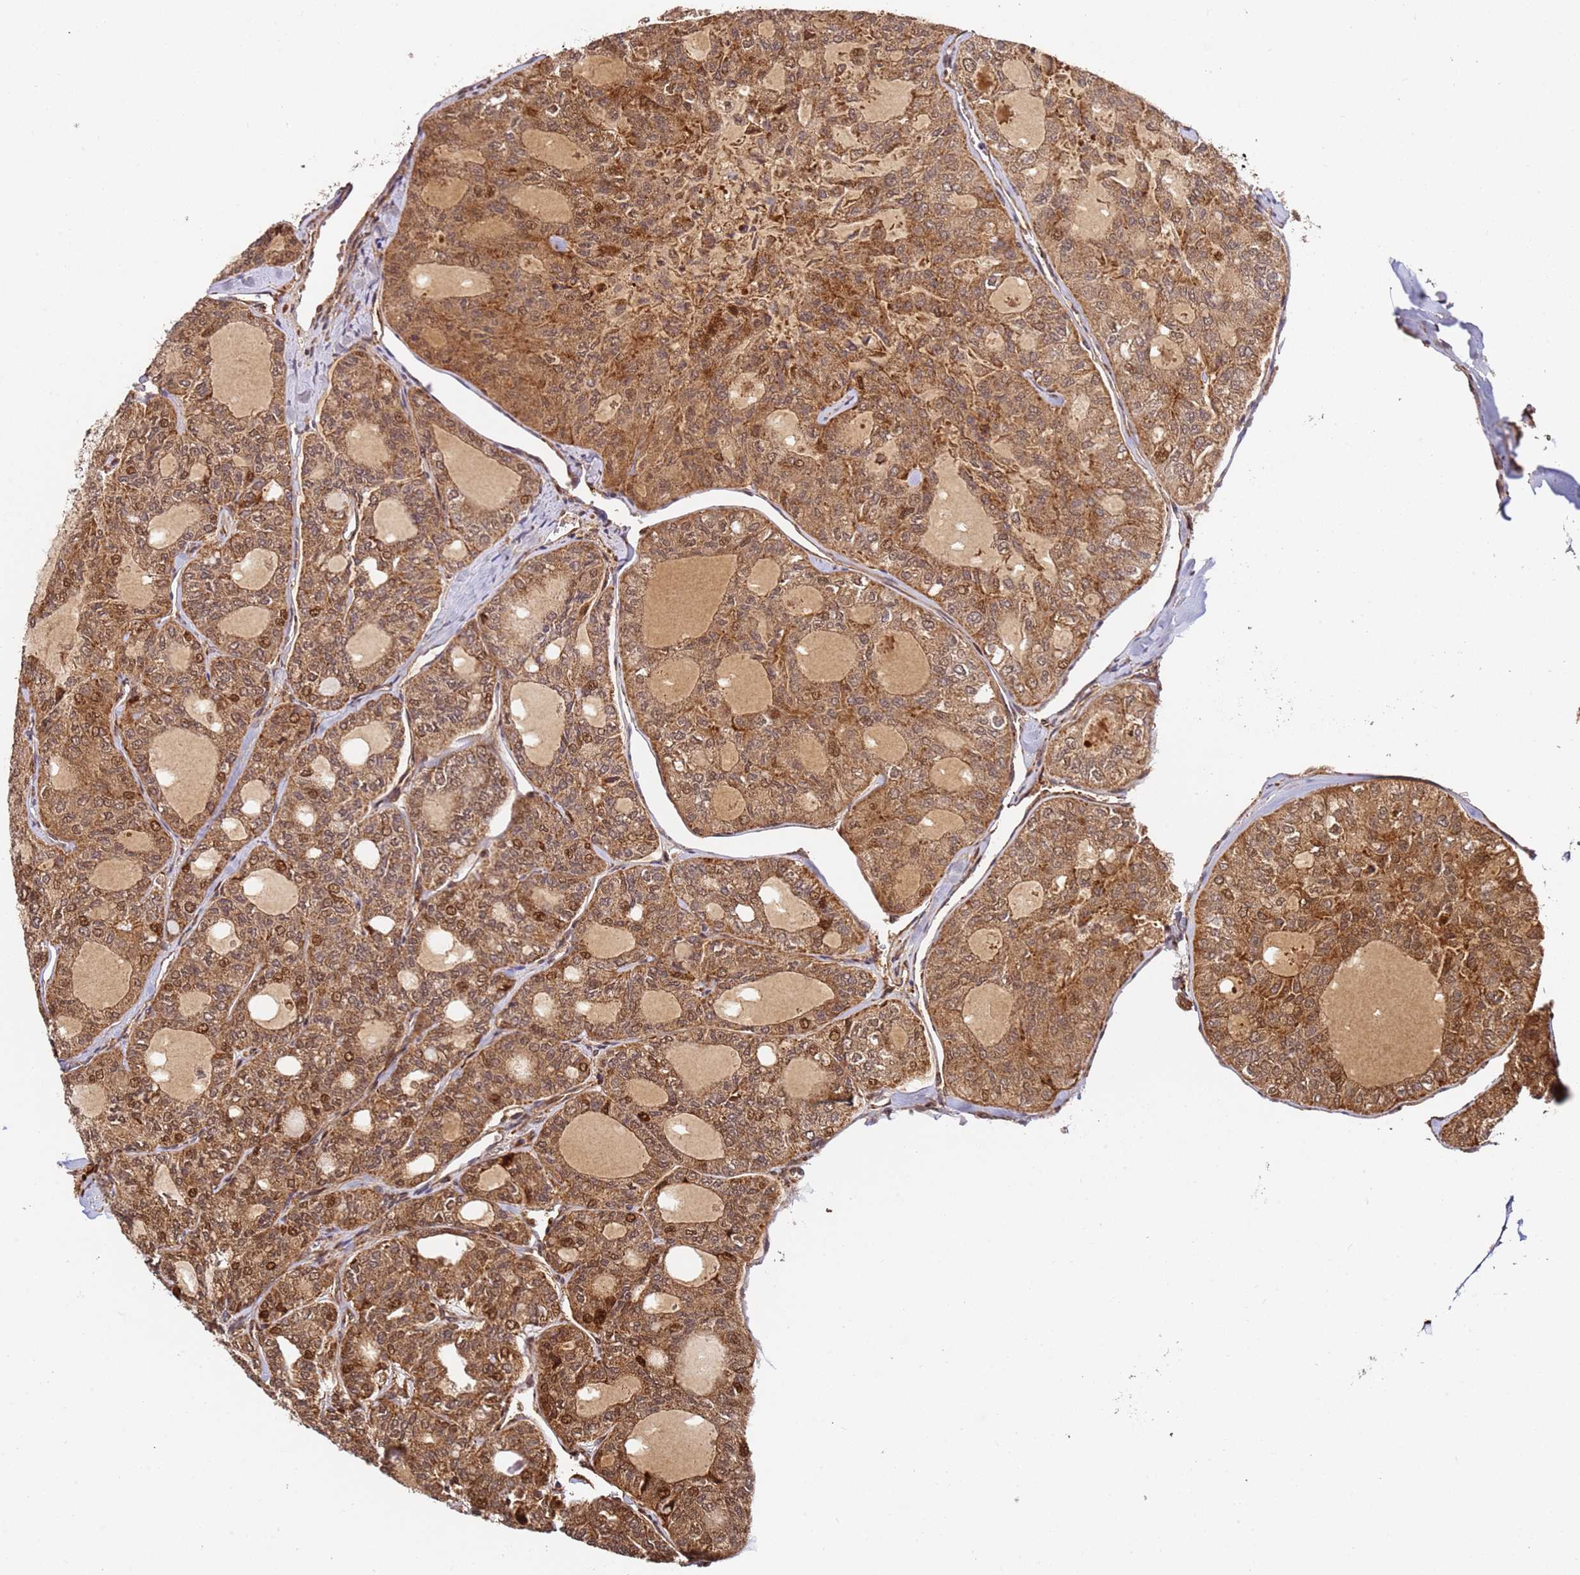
{"staining": {"intensity": "moderate", "quantity": ">75%", "location": "cytoplasmic/membranous,nuclear"}, "tissue": "thyroid cancer", "cell_type": "Tumor cells", "image_type": "cancer", "snomed": [{"axis": "morphology", "description": "Follicular adenoma carcinoma, NOS"}, {"axis": "topography", "description": "Thyroid gland"}], "caption": "Immunohistochemical staining of human follicular adenoma carcinoma (thyroid) demonstrates moderate cytoplasmic/membranous and nuclear protein positivity in approximately >75% of tumor cells. Using DAB (brown) and hematoxylin (blue) stains, captured at high magnification using brightfield microscopy.", "gene": "SMOX", "patient": {"sex": "male", "age": 75}}